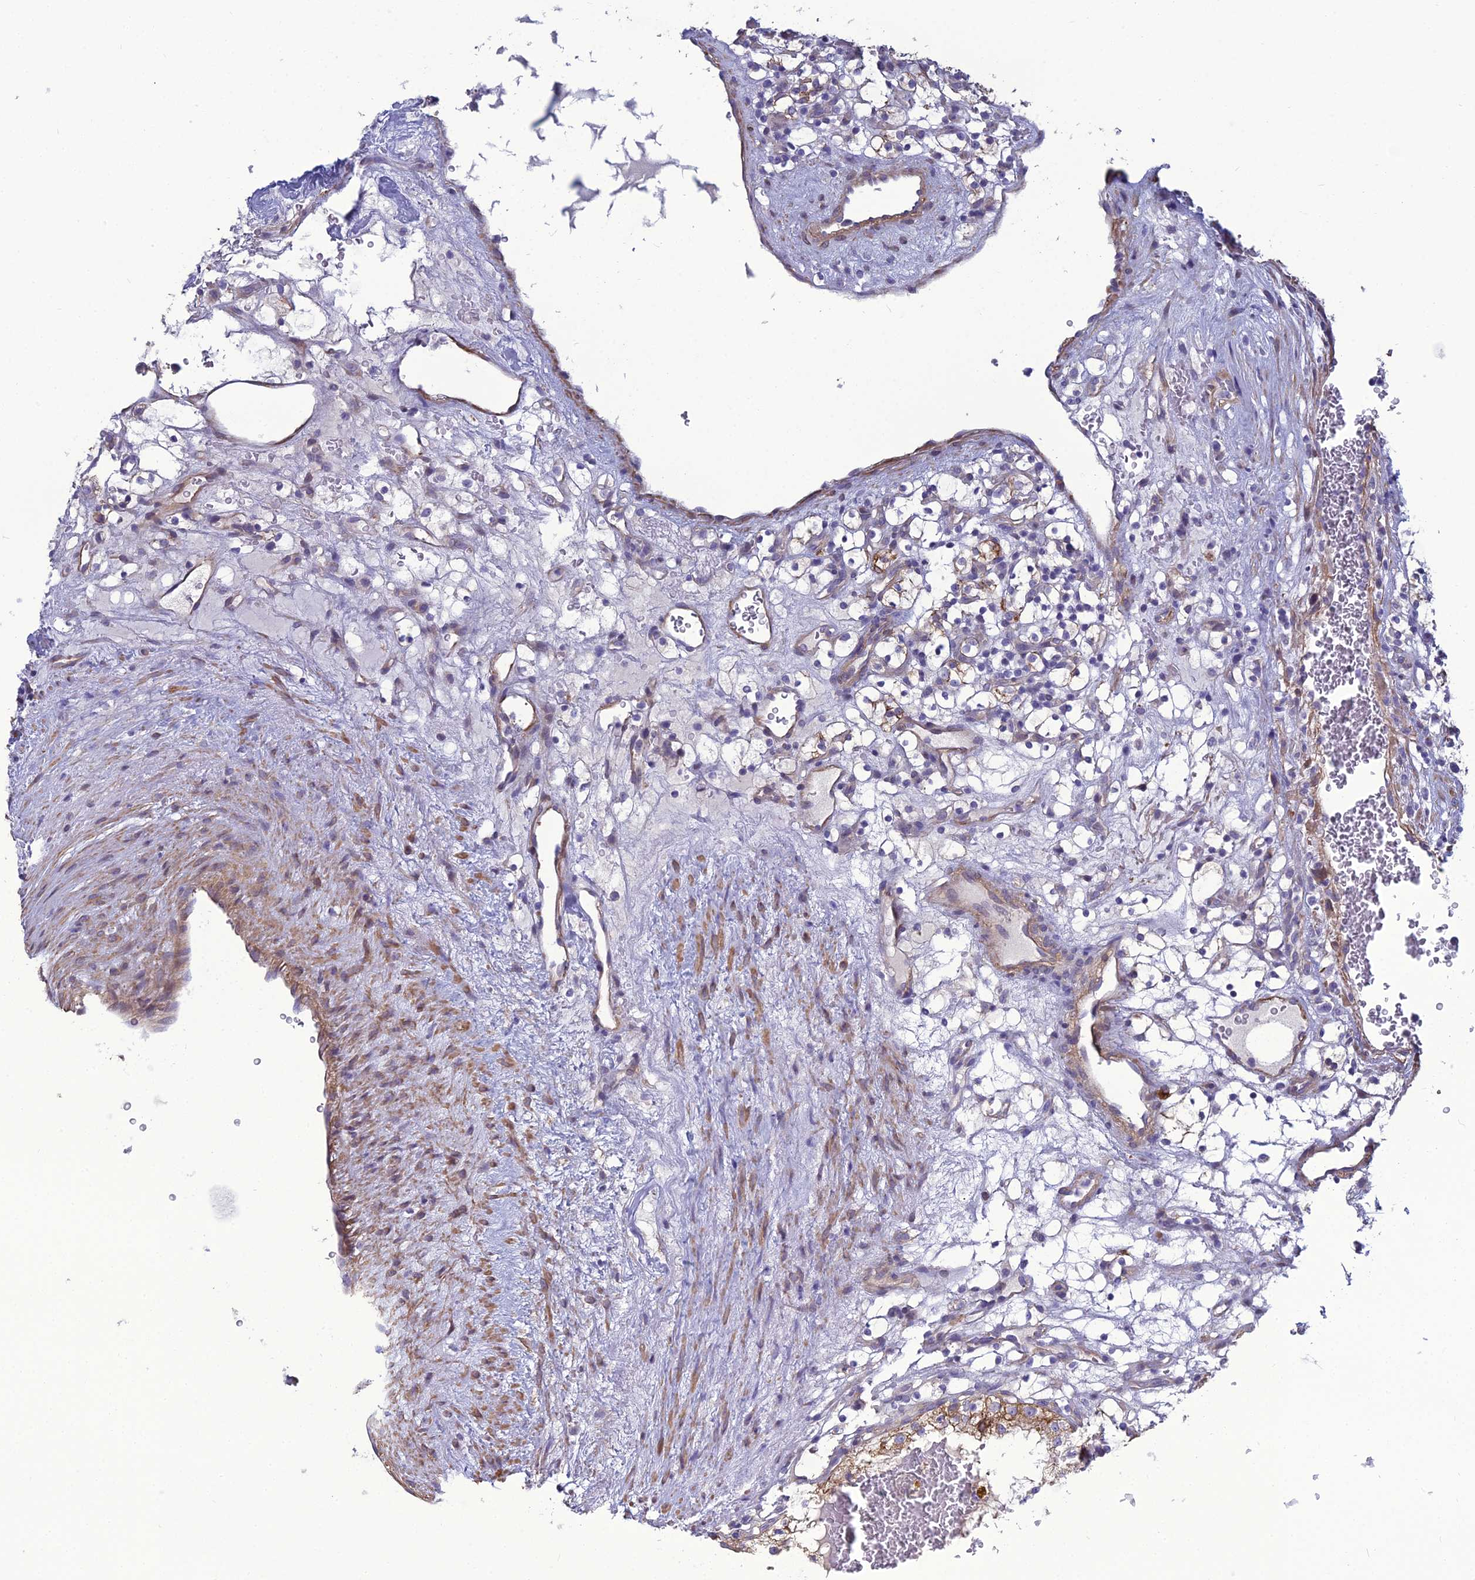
{"staining": {"intensity": "moderate", "quantity": "<25%", "location": "cytoplasmic/membranous"}, "tissue": "renal cancer", "cell_type": "Tumor cells", "image_type": "cancer", "snomed": [{"axis": "morphology", "description": "Adenocarcinoma, NOS"}, {"axis": "topography", "description": "Kidney"}], "caption": "Renal adenocarcinoma stained with immunohistochemistry (IHC) shows moderate cytoplasmic/membranous expression in about <25% of tumor cells.", "gene": "LZTS2", "patient": {"sex": "female", "age": 69}}